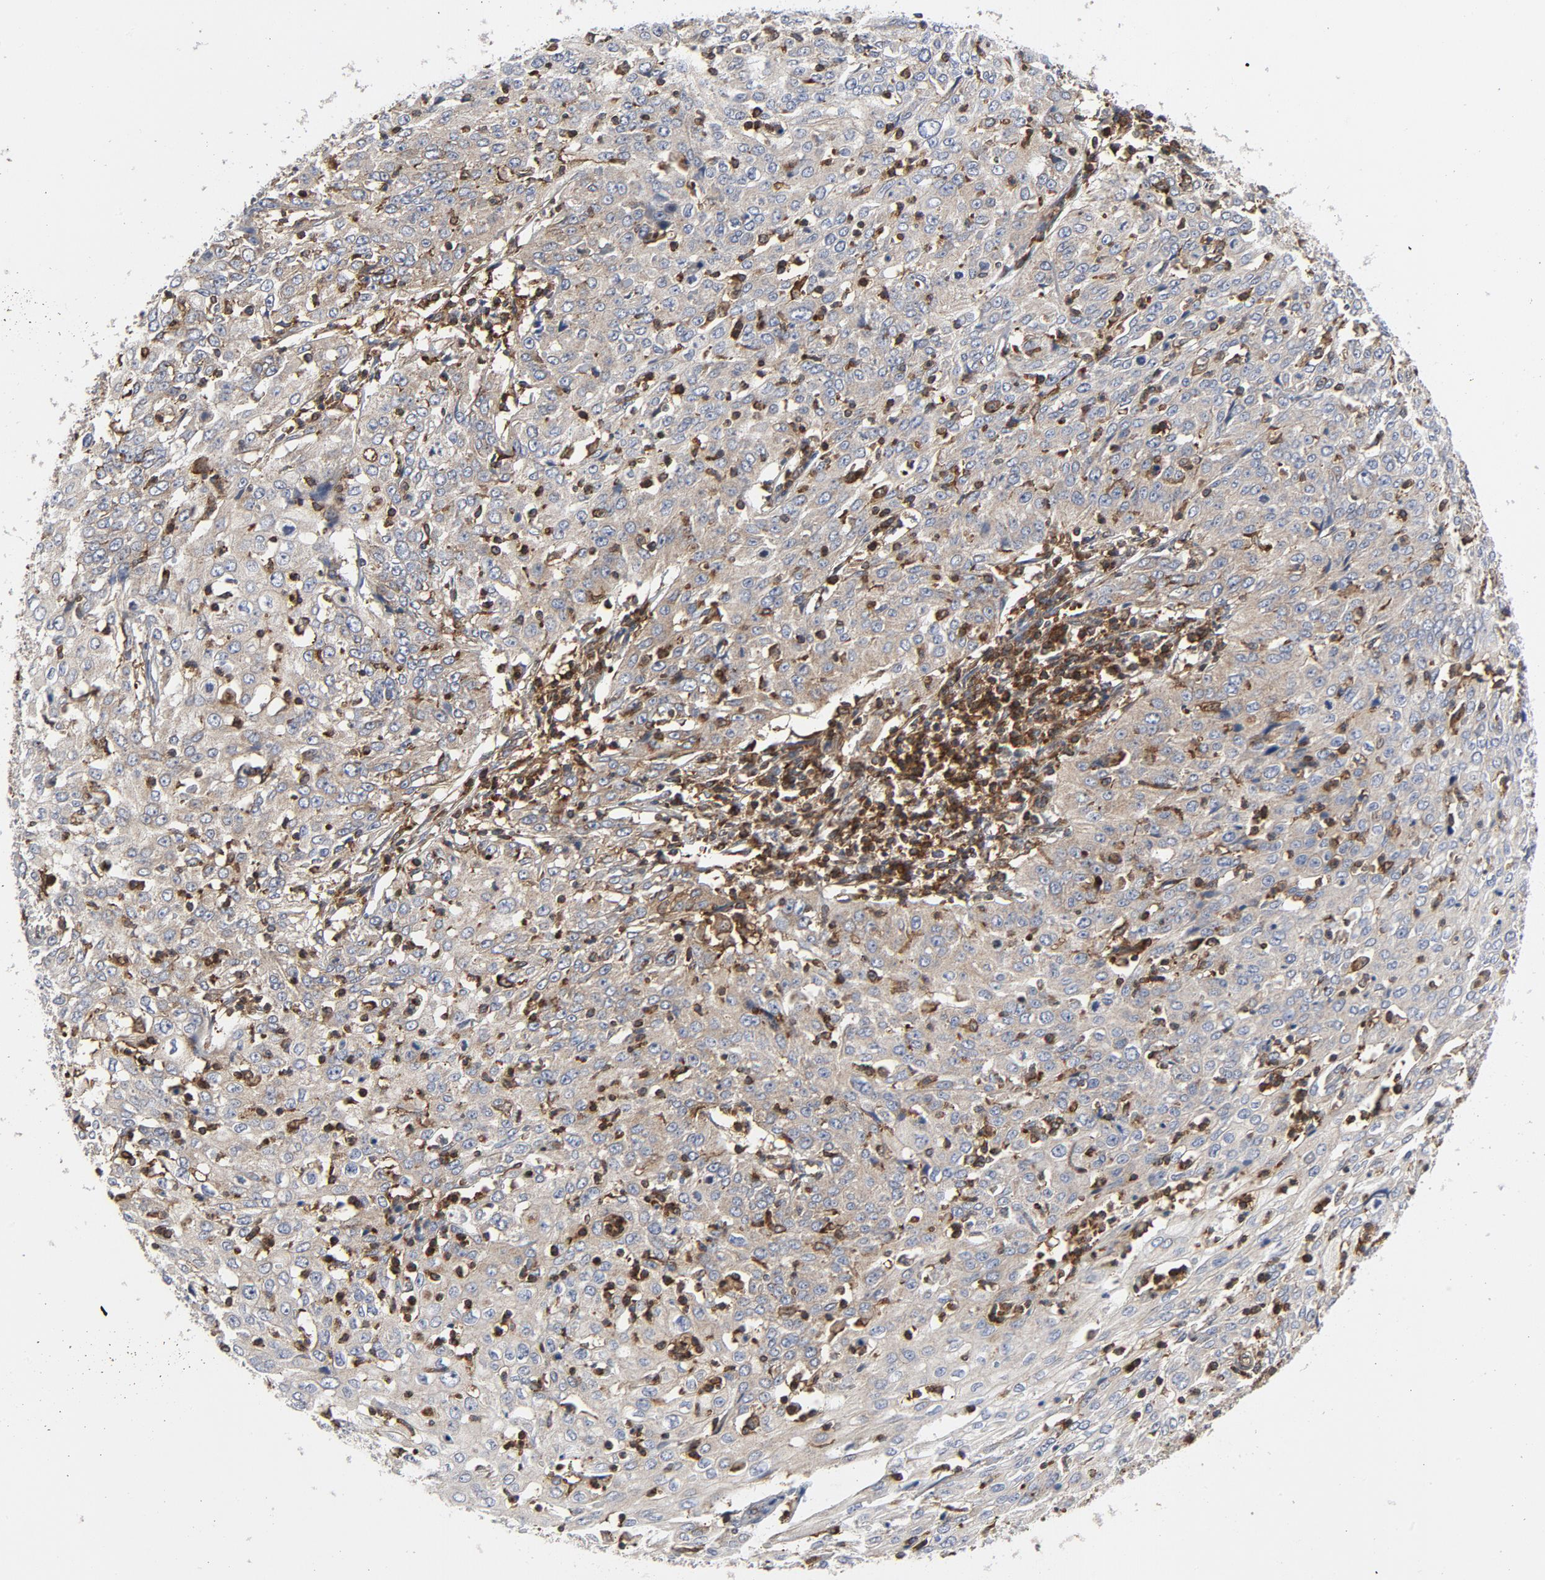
{"staining": {"intensity": "weak", "quantity": ">75%", "location": "cytoplasmic/membranous"}, "tissue": "cervical cancer", "cell_type": "Tumor cells", "image_type": "cancer", "snomed": [{"axis": "morphology", "description": "Squamous cell carcinoma, NOS"}, {"axis": "topography", "description": "Cervix"}], "caption": "Tumor cells display low levels of weak cytoplasmic/membranous expression in approximately >75% of cells in cervical squamous cell carcinoma. The staining is performed using DAB (3,3'-diaminobenzidine) brown chromogen to label protein expression. The nuclei are counter-stained blue using hematoxylin.", "gene": "YES1", "patient": {"sex": "female", "age": 39}}